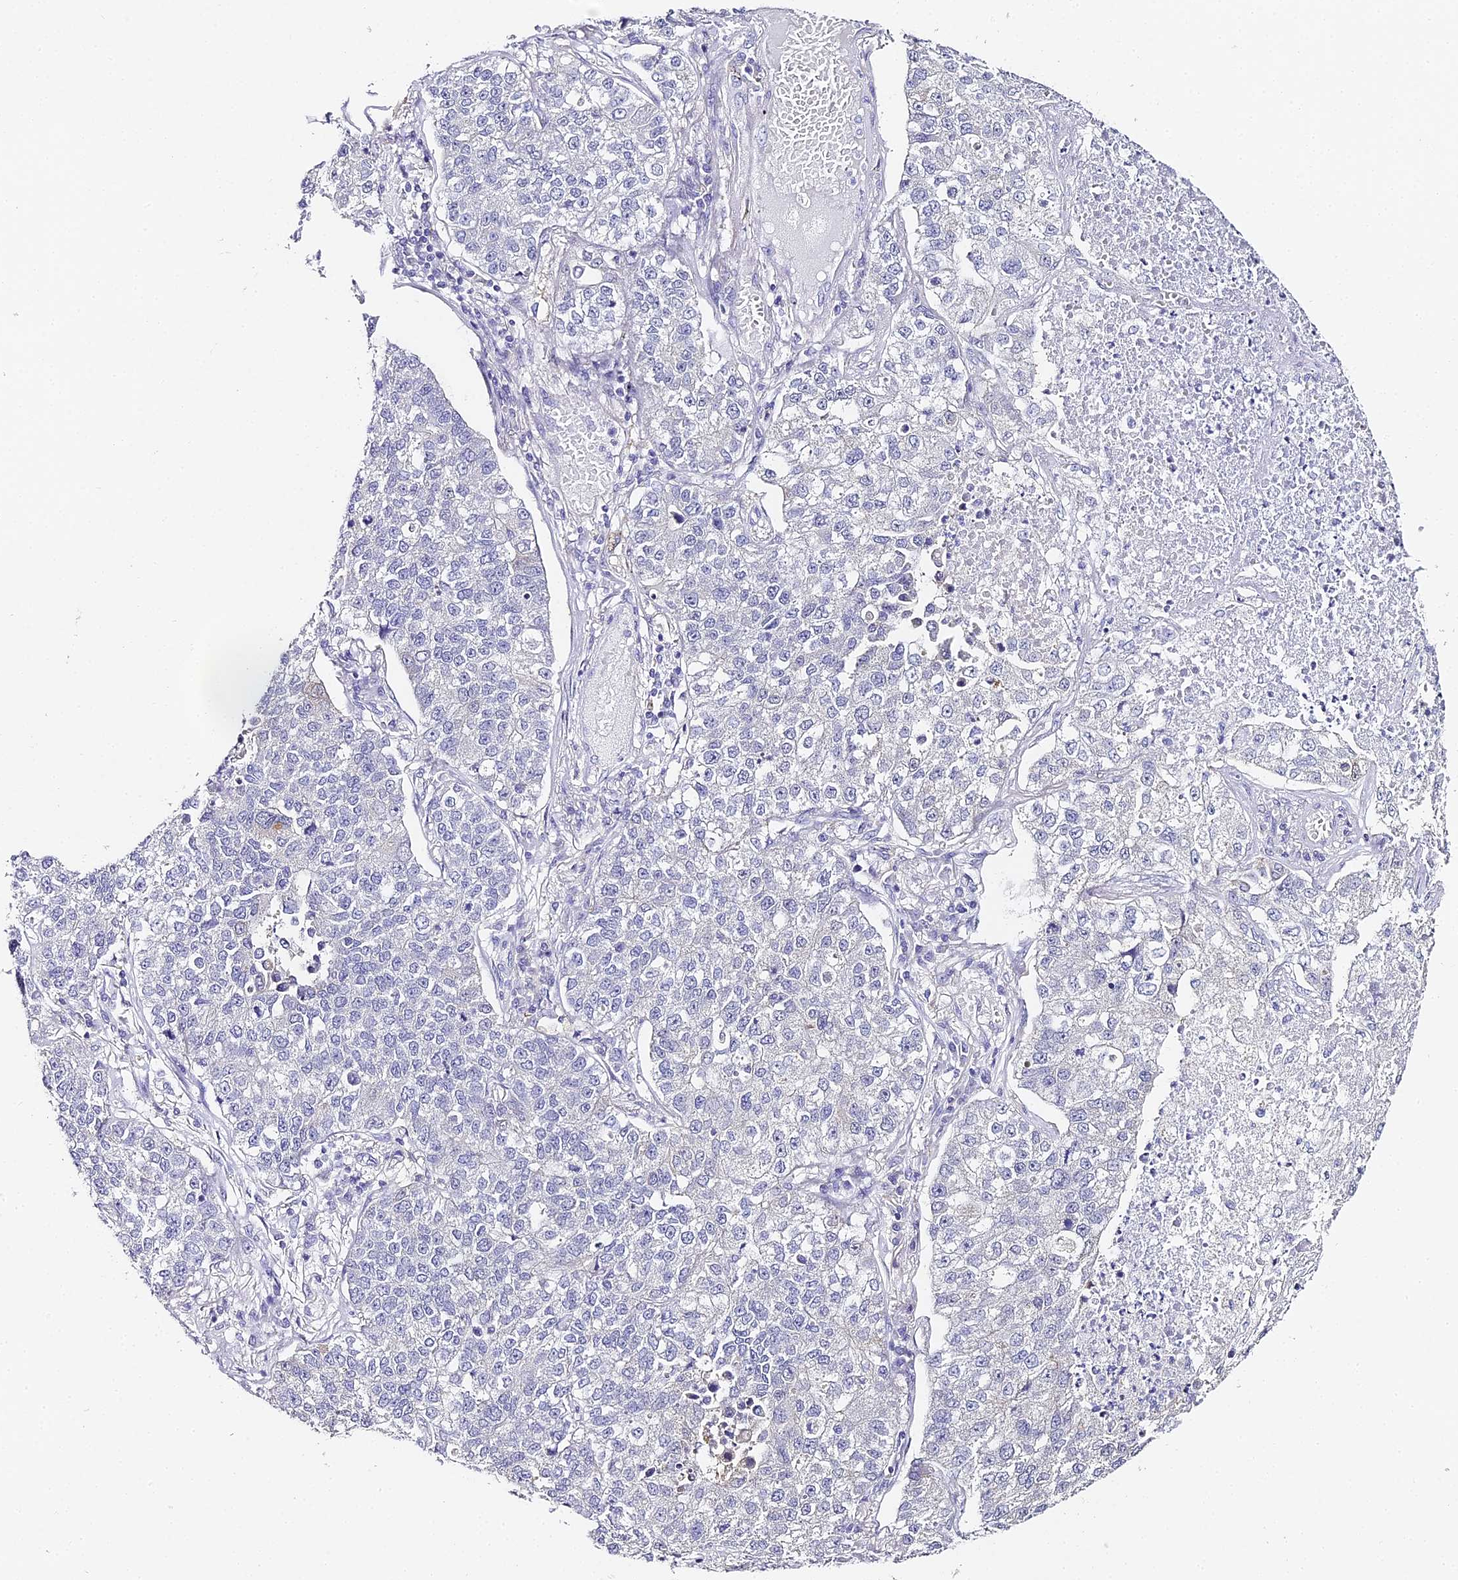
{"staining": {"intensity": "negative", "quantity": "none", "location": "none"}, "tissue": "lung cancer", "cell_type": "Tumor cells", "image_type": "cancer", "snomed": [{"axis": "morphology", "description": "Adenocarcinoma, NOS"}, {"axis": "topography", "description": "Lung"}], "caption": "The micrograph shows no staining of tumor cells in lung cancer. Nuclei are stained in blue.", "gene": "ABHD14A-ACY1", "patient": {"sex": "male", "age": 49}}